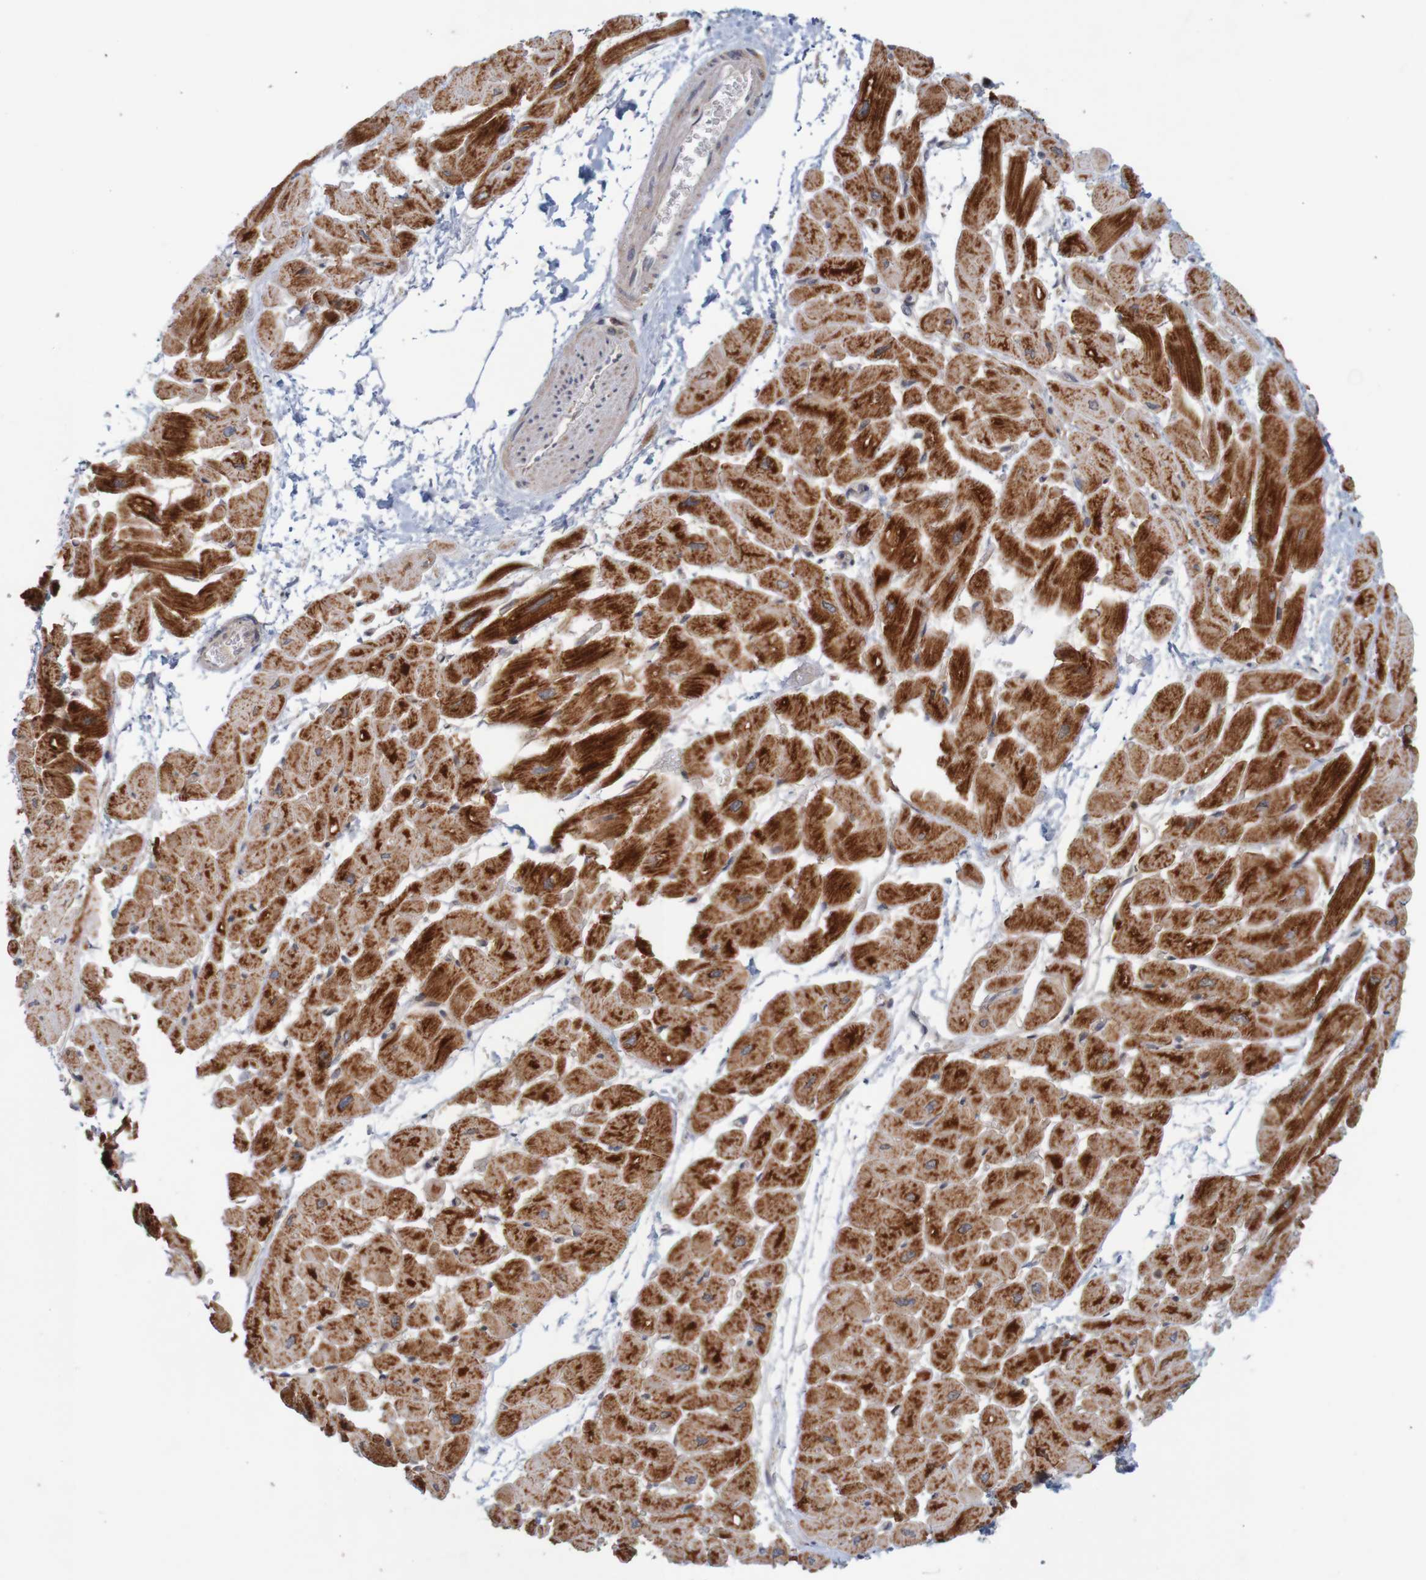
{"staining": {"intensity": "strong", "quantity": ">75%", "location": "cytoplasmic/membranous"}, "tissue": "heart muscle", "cell_type": "Cardiomyocytes", "image_type": "normal", "snomed": [{"axis": "morphology", "description": "Normal tissue, NOS"}, {"axis": "topography", "description": "Heart"}], "caption": "Benign heart muscle exhibits strong cytoplasmic/membranous staining in approximately >75% of cardiomyocytes (Stains: DAB in brown, nuclei in blue, Microscopy: brightfield microscopy at high magnification)..", "gene": "NAV2", "patient": {"sex": "male", "age": 45}}